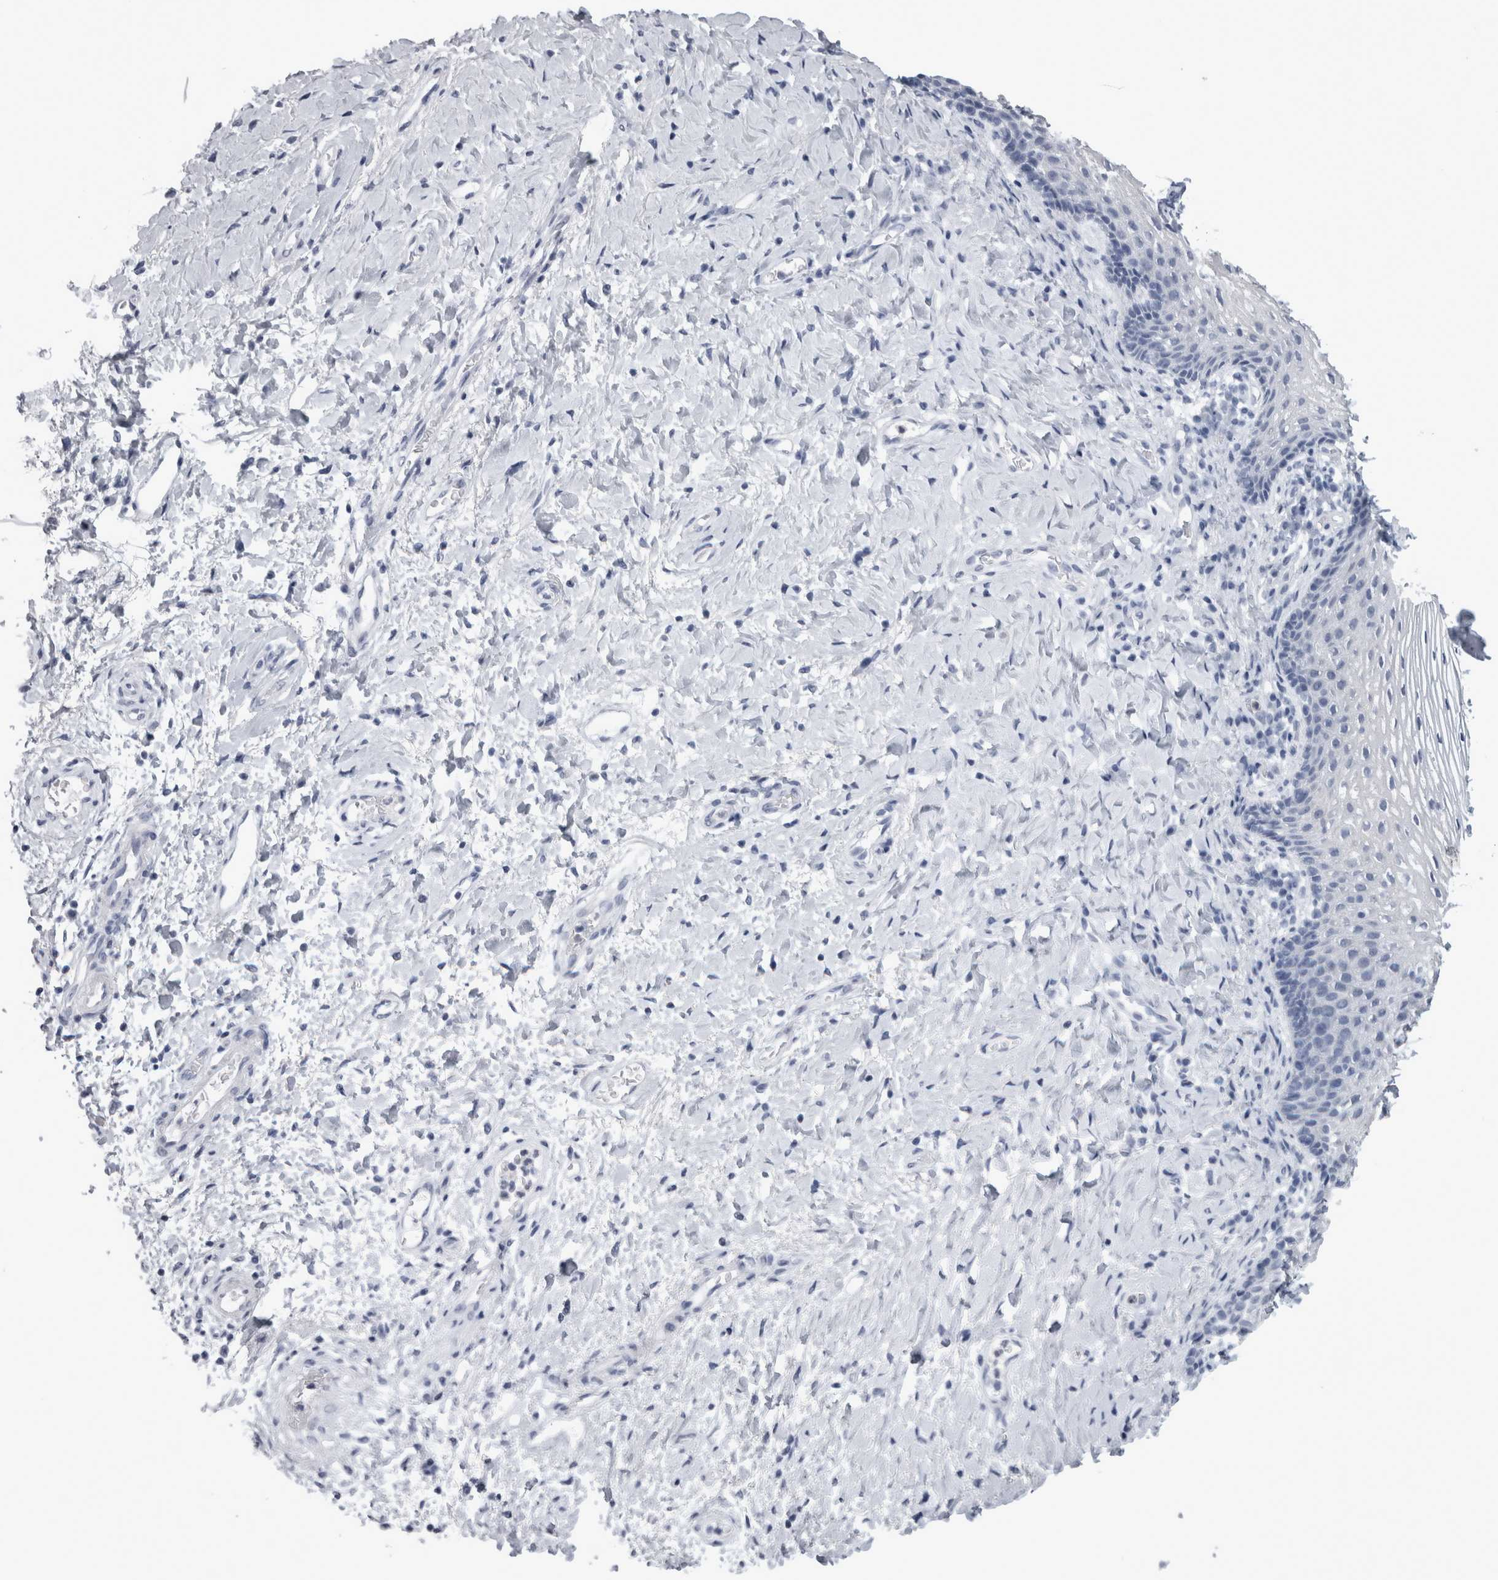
{"staining": {"intensity": "negative", "quantity": "none", "location": "none"}, "tissue": "vagina", "cell_type": "Squamous epithelial cells", "image_type": "normal", "snomed": [{"axis": "morphology", "description": "Normal tissue, NOS"}, {"axis": "topography", "description": "Vagina"}], "caption": "A micrograph of vagina stained for a protein displays no brown staining in squamous epithelial cells. (DAB immunohistochemistry (IHC), high magnification).", "gene": "ALDH8A1", "patient": {"sex": "female", "age": 60}}